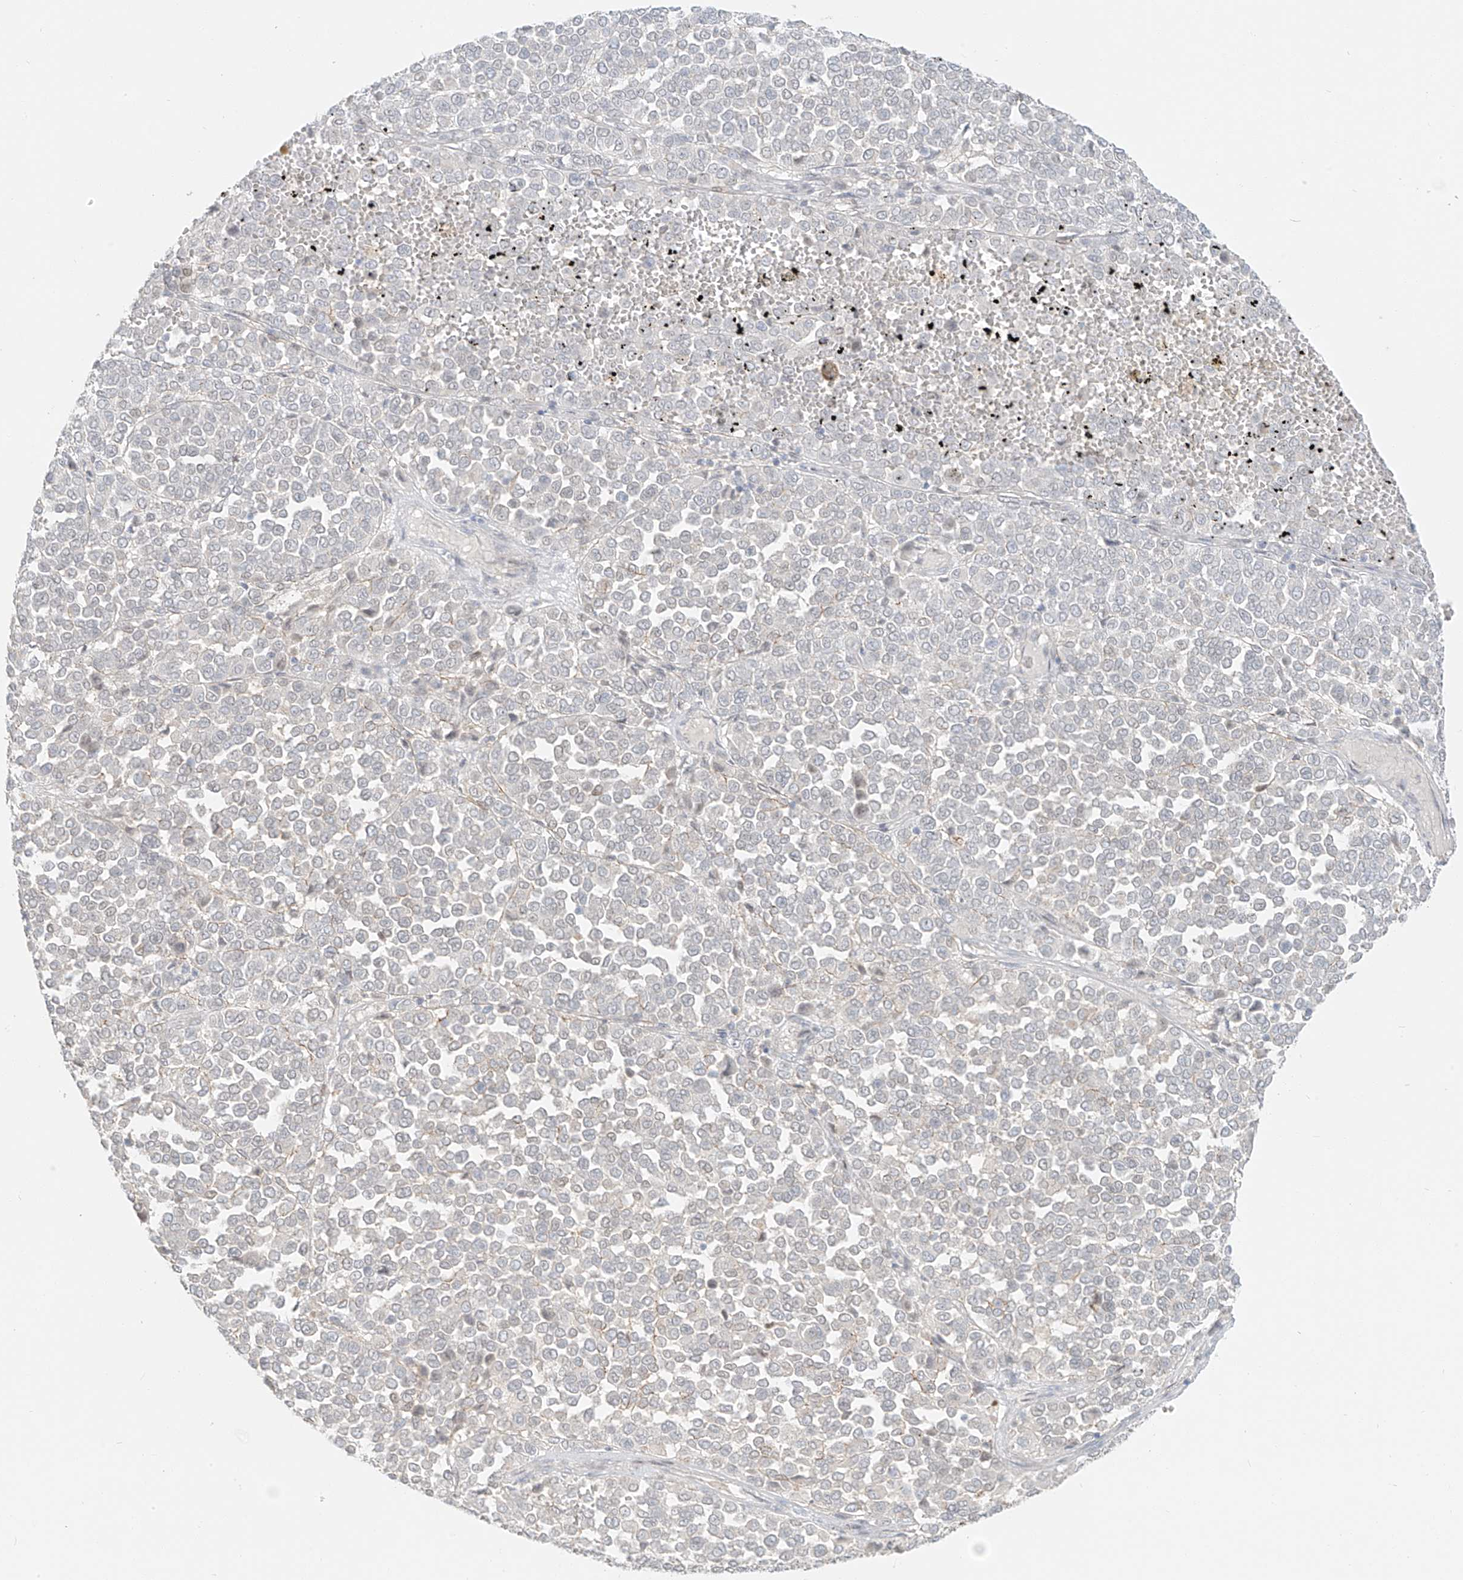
{"staining": {"intensity": "negative", "quantity": "none", "location": "none"}, "tissue": "melanoma", "cell_type": "Tumor cells", "image_type": "cancer", "snomed": [{"axis": "morphology", "description": "Malignant melanoma, Metastatic site"}, {"axis": "topography", "description": "Pancreas"}], "caption": "The histopathology image exhibits no significant positivity in tumor cells of malignant melanoma (metastatic site). (Brightfield microscopy of DAB immunohistochemistry (IHC) at high magnification).", "gene": "ZNF774", "patient": {"sex": "female", "age": 30}}